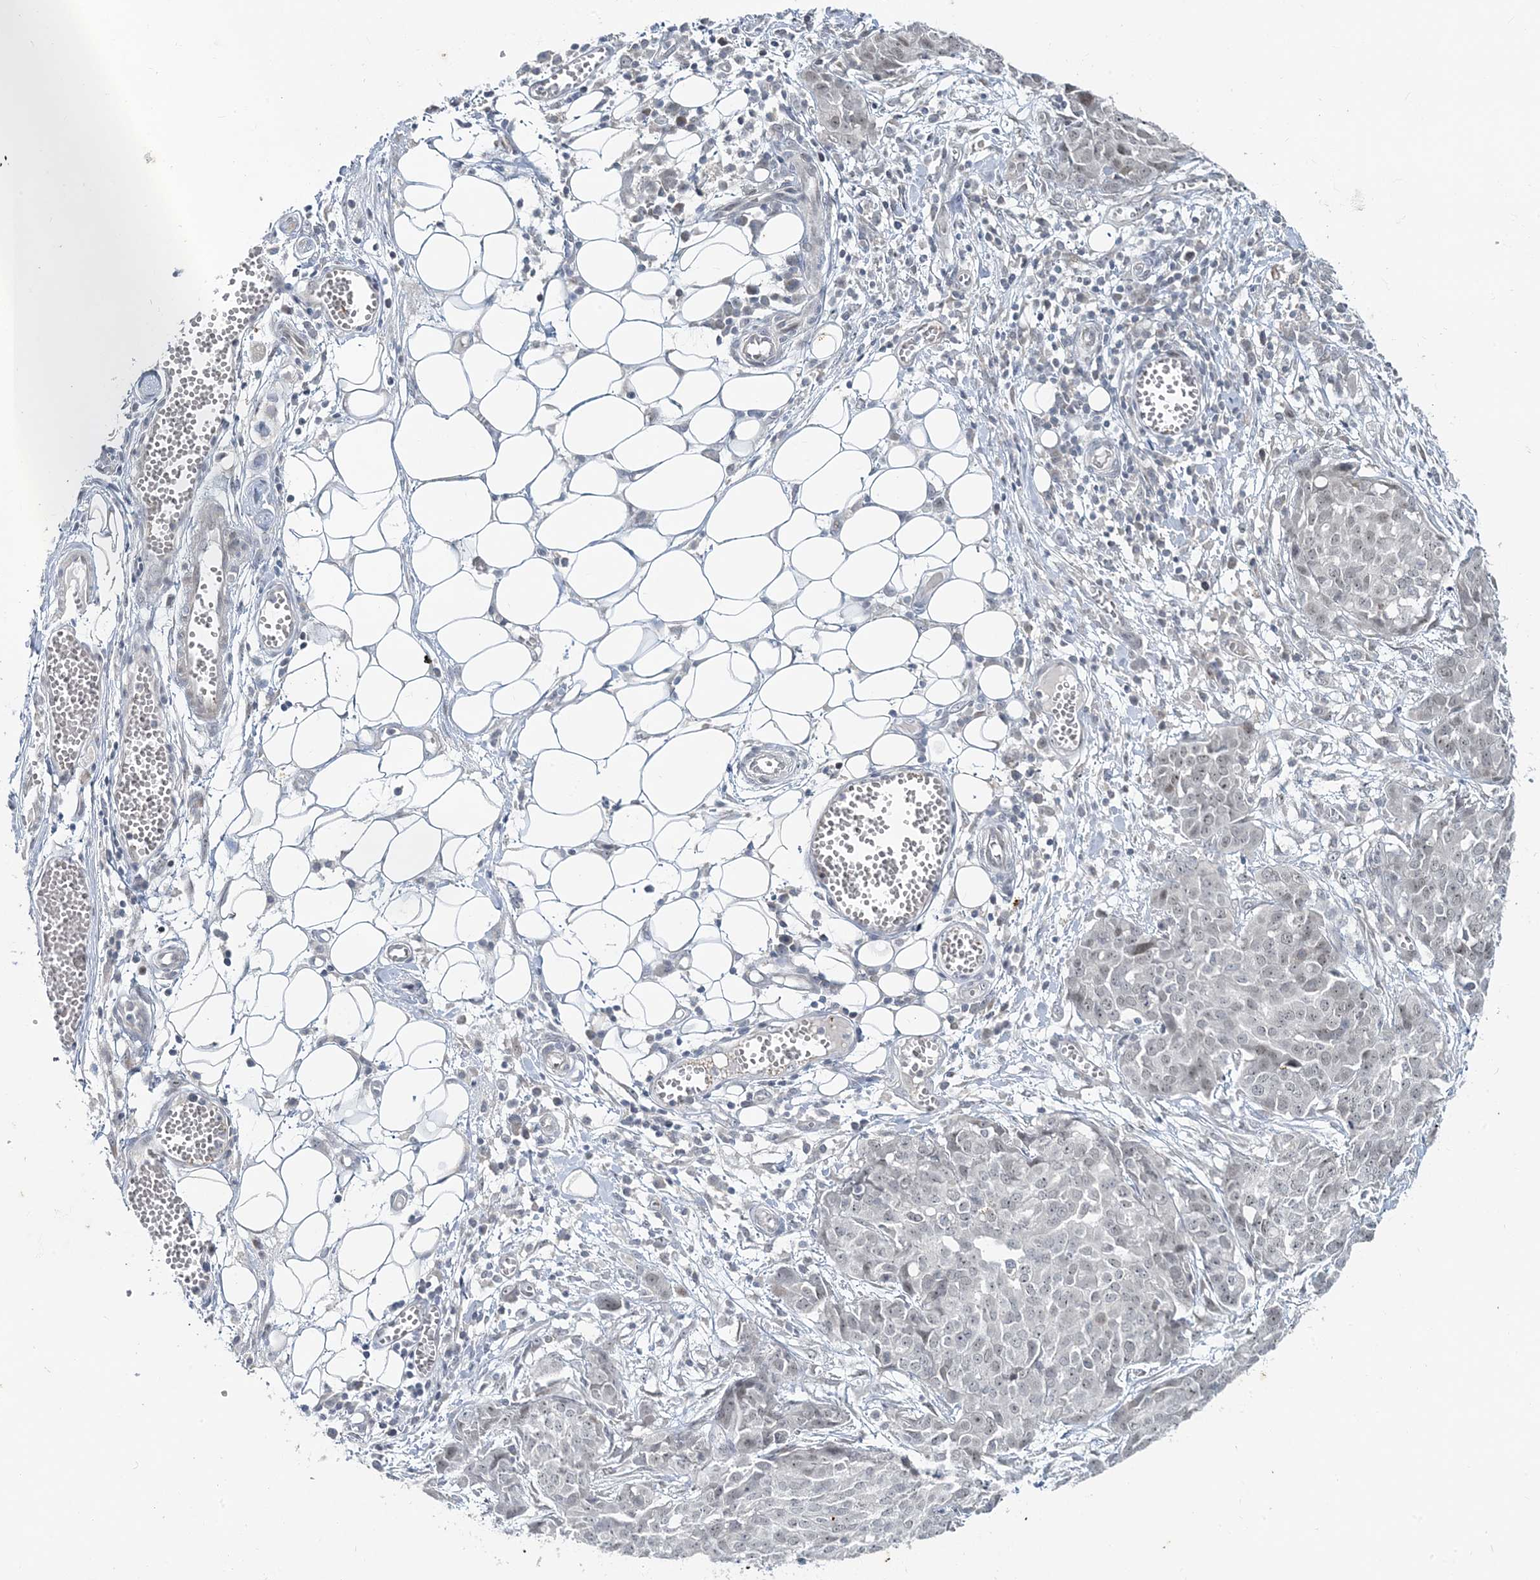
{"staining": {"intensity": "negative", "quantity": "none", "location": "none"}, "tissue": "ovarian cancer", "cell_type": "Tumor cells", "image_type": "cancer", "snomed": [{"axis": "morphology", "description": "Cystadenocarcinoma, serous, NOS"}, {"axis": "topography", "description": "Soft tissue"}, {"axis": "topography", "description": "Ovary"}], "caption": "Tumor cells are negative for protein expression in human ovarian cancer (serous cystadenocarcinoma).", "gene": "LEXM", "patient": {"sex": "female", "age": 57}}